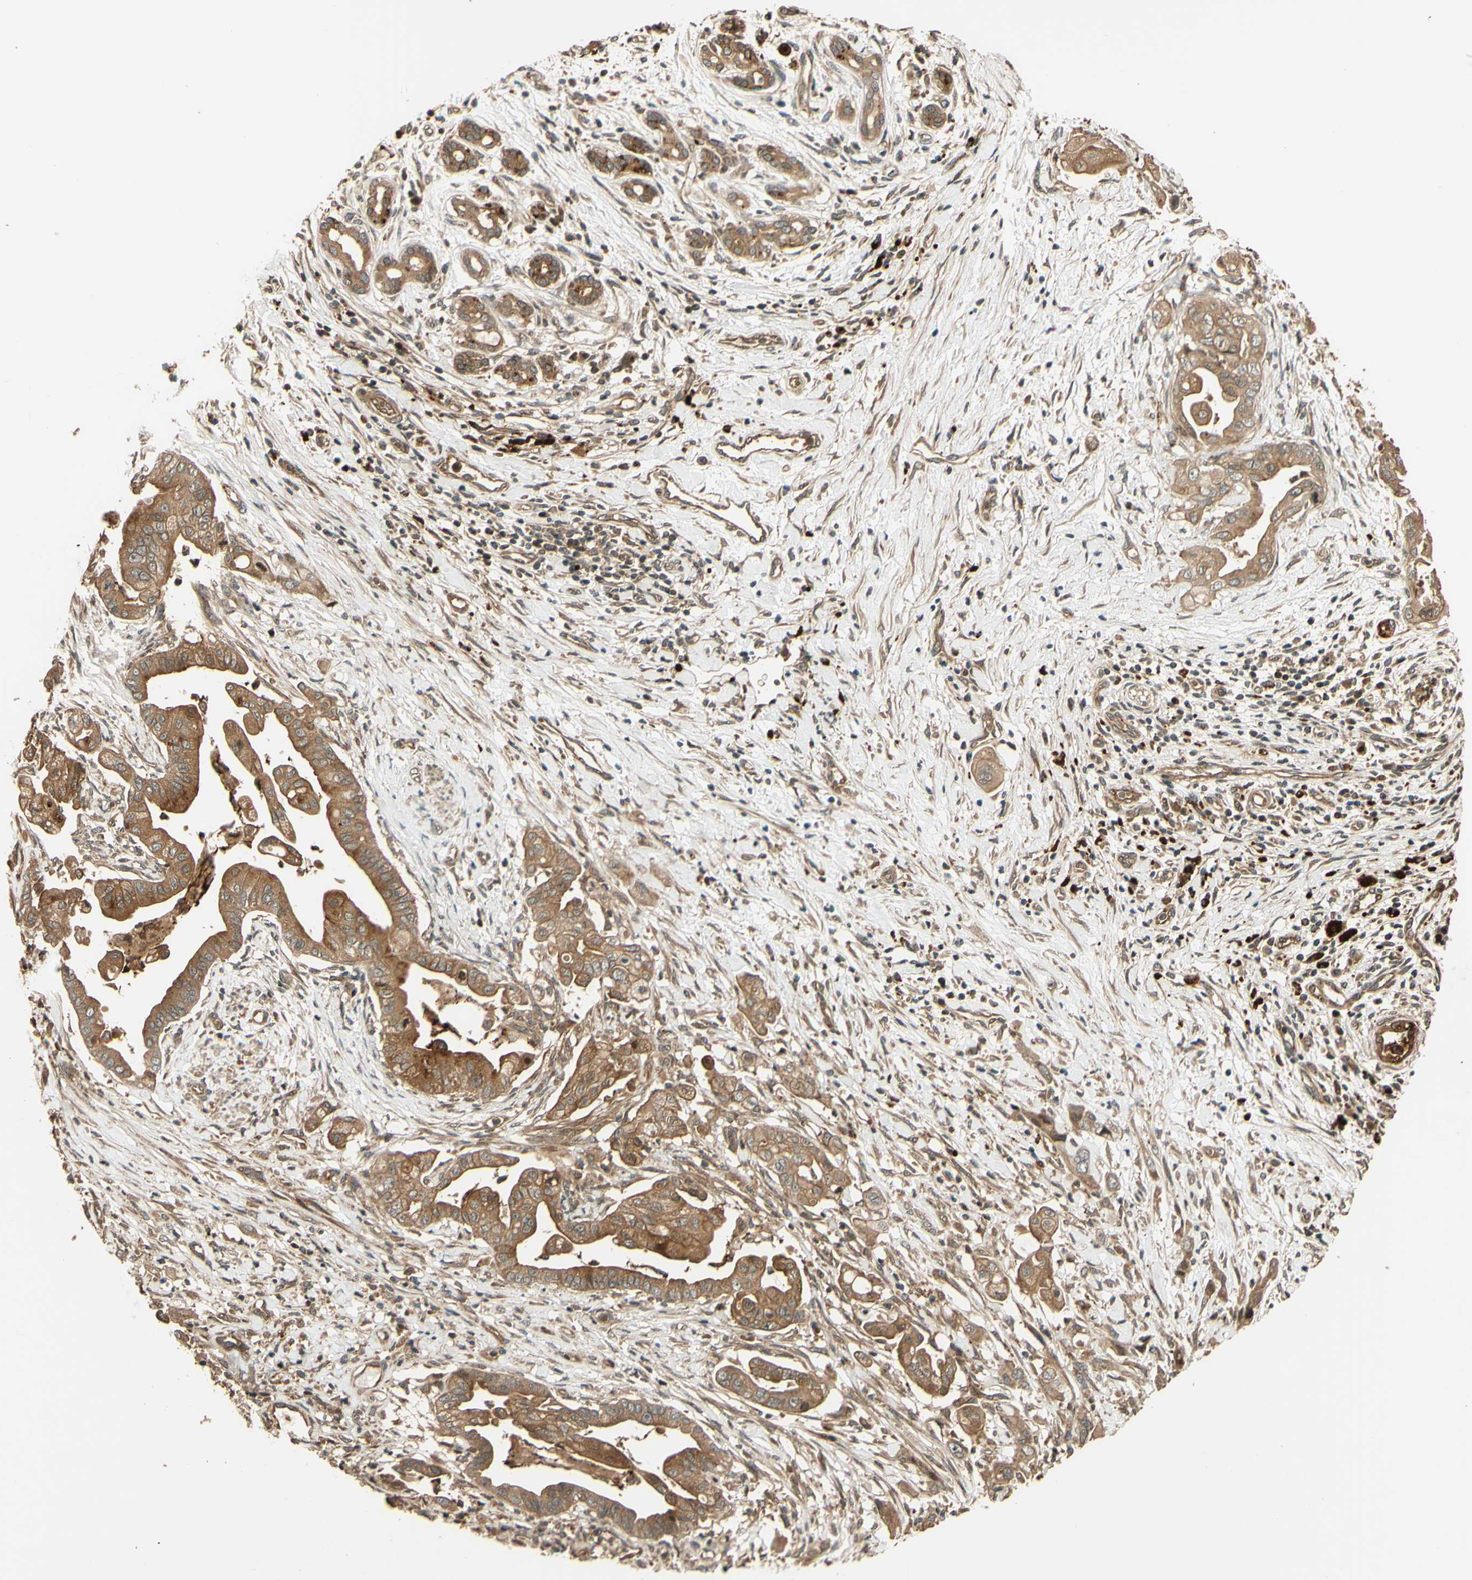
{"staining": {"intensity": "moderate", "quantity": ">75%", "location": "cytoplasmic/membranous,nuclear"}, "tissue": "pancreatic cancer", "cell_type": "Tumor cells", "image_type": "cancer", "snomed": [{"axis": "morphology", "description": "Adenocarcinoma, NOS"}, {"axis": "topography", "description": "Pancreas"}], "caption": "Pancreatic cancer was stained to show a protein in brown. There is medium levels of moderate cytoplasmic/membranous and nuclear expression in about >75% of tumor cells. (IHC, brightfield microscopy, high magnification).", "gene": "RNF19A", "patient": {"sex": "female", "age": 75}}